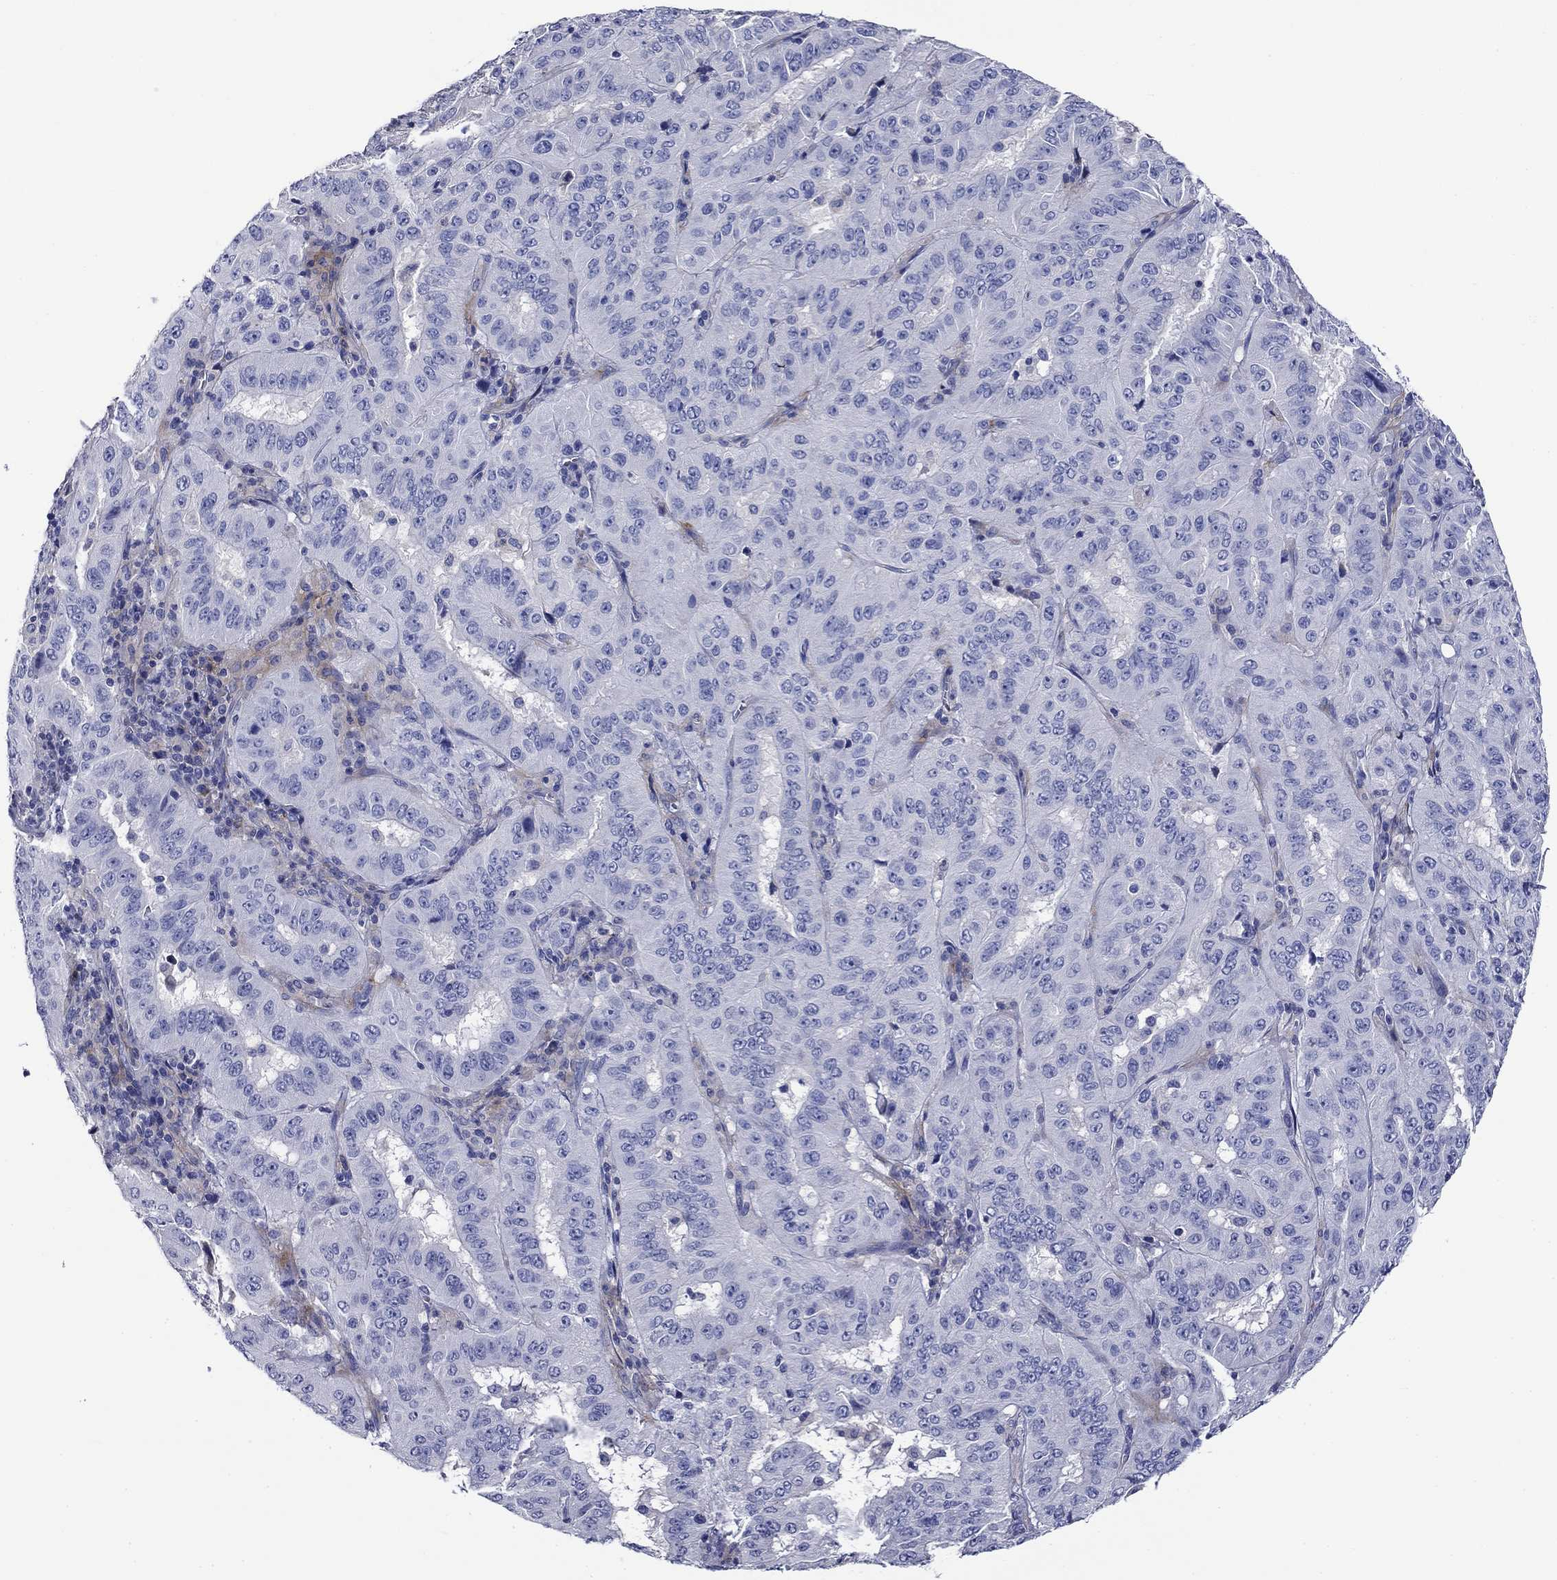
{"staining": {"intensity": "negative", "quantity": "none", "location": "none"}, "tissue": "pancreatic cancer", "cell_type": "Tumor cells", "image_type": "cancer", "snomed": [{"axis": "morphology", "description": "Adenocarcinoma, NOS"}, {"axis": "topography", "description": "Pancreas"}], "caption": "Immunohistochemistry of human pancreatic cancer reveals no staining in tumor cells.", "gene": "CNDP1", "patient": {"sex": "male", "age": 63}}